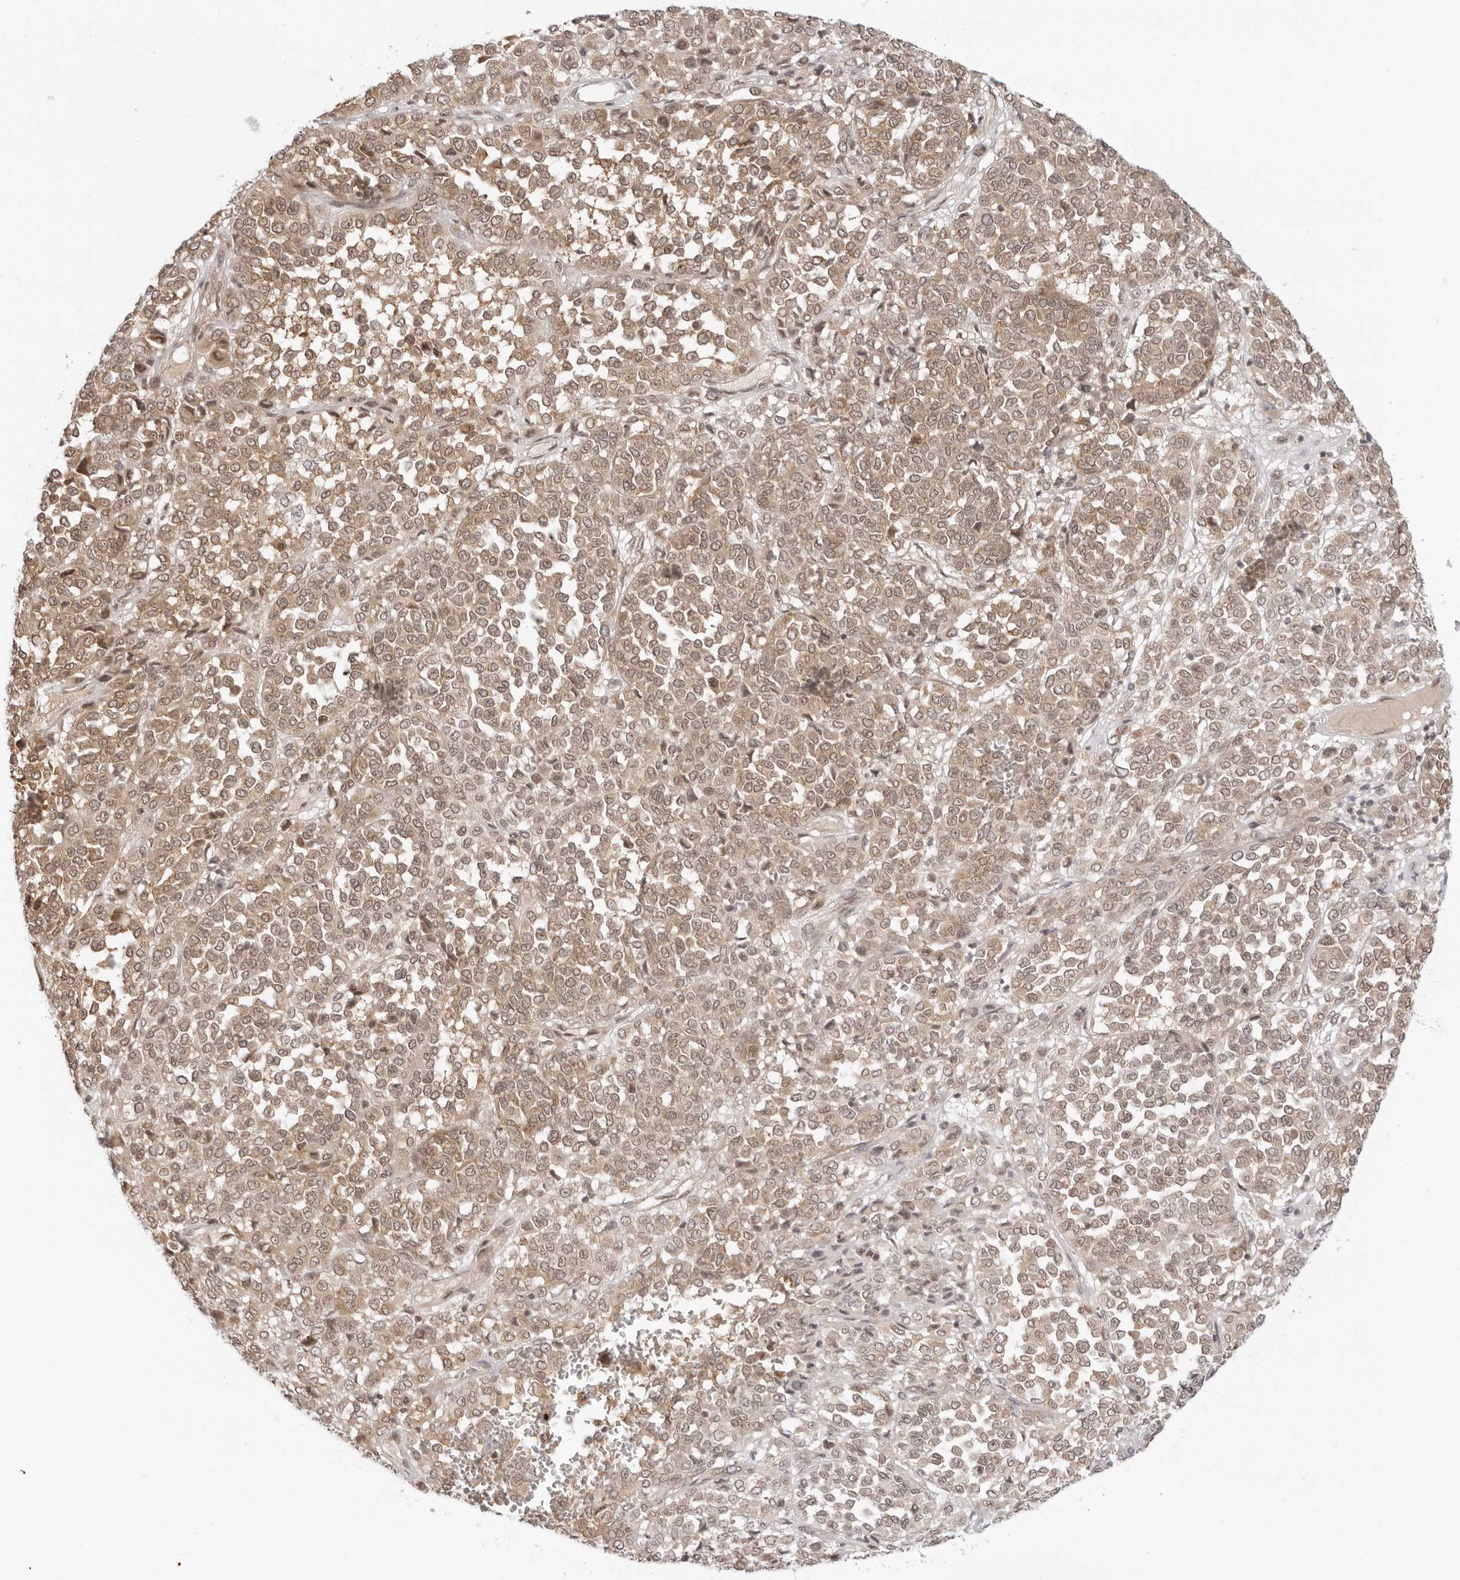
{"staining": {"intensity": "weak", "quantity": ">75%", "location": "cytoplasmic/membranous"}, "tissue": "melanoma", "cell_type": "Tumor cells", "image_type": "cancer", "snomed": [{"axis": "morphology", "description": "Malignant melanoma, Metastatic site"}, {"axis": "topography", "description": "Pancreas"}], "caption": "IHC histopathology image of neoplastic tissue: melanoma stained using immunohistochemistry (IHC) exhibits low levels of weak protein expression localized specifically in the cytoplasmic/membranous of tumor cells, appearing as a cytoplasmic/membranous brown color.", "gene": "PRRC2C", "patient": {"sex": "female", "age": 30}}